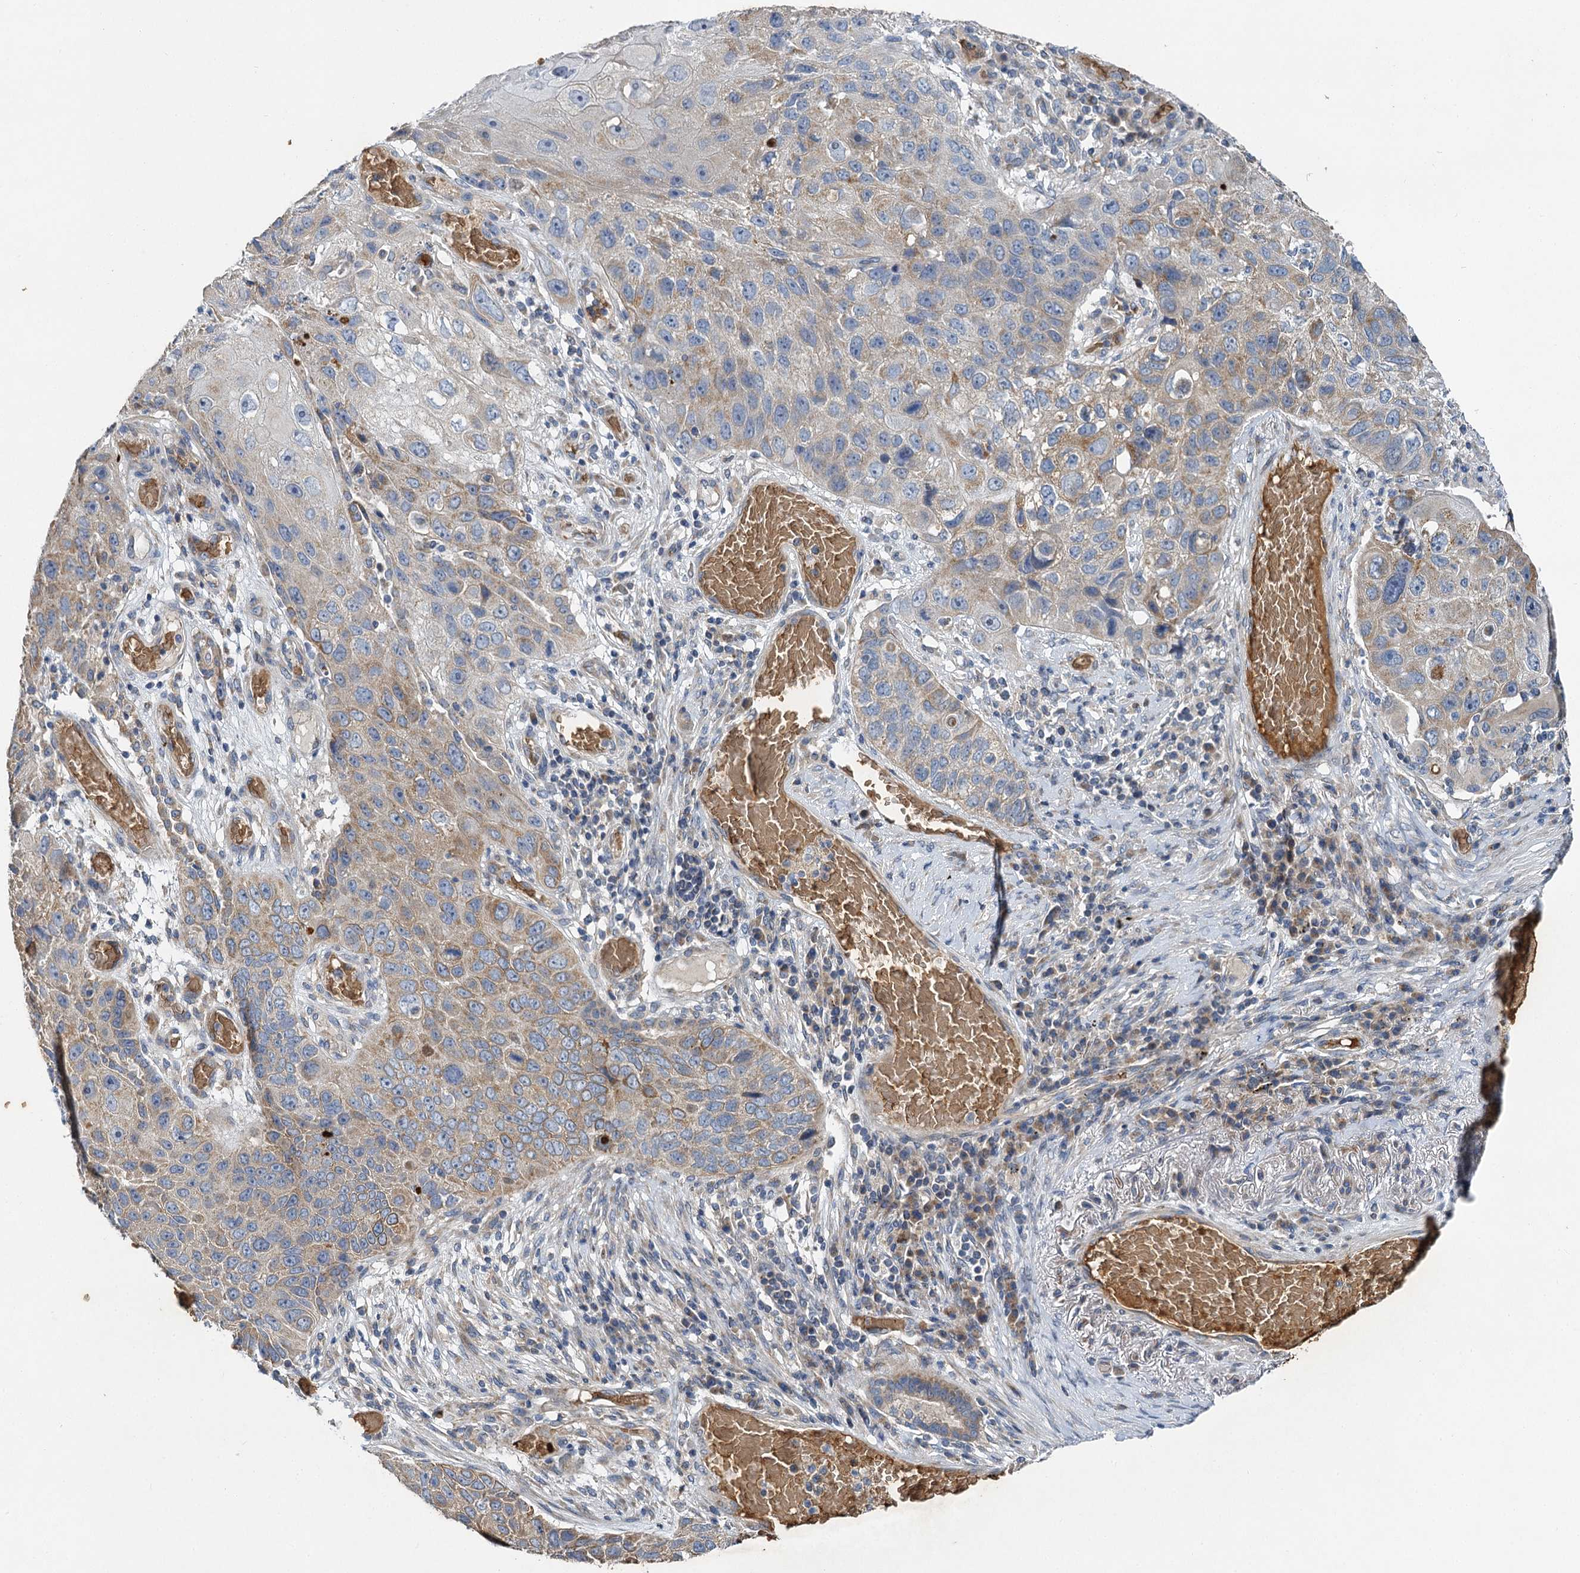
{"staining": {"intensity": "weak", "quantity": "<25%", "location": "cytoplasmic/membranous"}, "tissue": "lung cancer", "cell_type": "Tumor cells", "image_type": "cancer", "snomed": [{"axis": "morphology", "description": "Squamous cell carcinoma, NOS"}, {"axis": "topography", "description": "Lung"}], "caption": "Immunohistochemistry (IHC) histopathology image of neoplastic tissue: squamous cell carcinoma (lung) stained with DAB exhibits no significant protein positivity in tumor cells.", "gene": "BCS1L", "patient": {"sex": "male", "age": 61}}